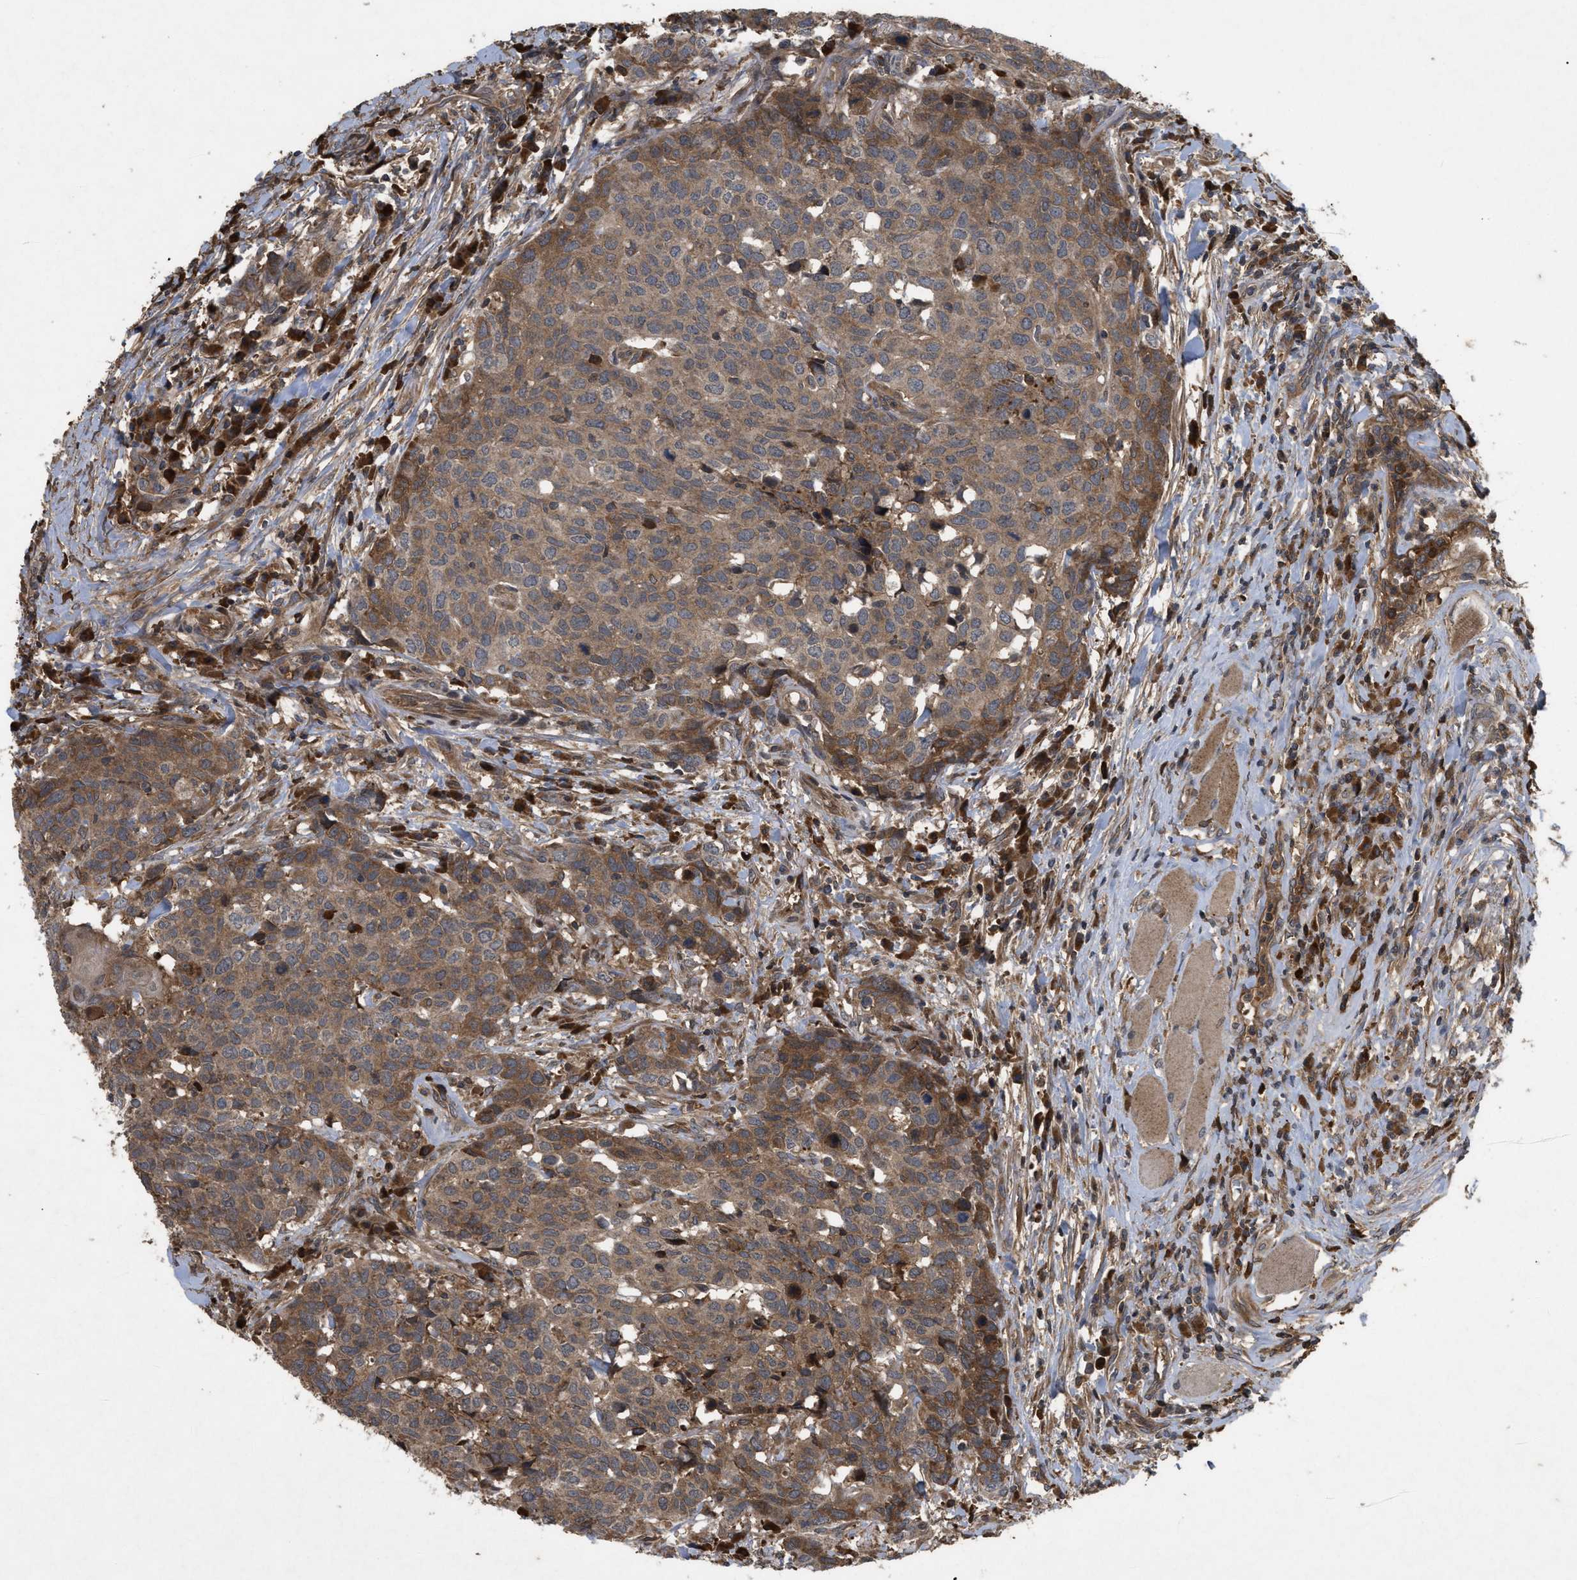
{"staining": {"intensity": "moderate", "quantity": ">75%", "location": "cytoplasmic/membranous"}, "tissue": "head and neck cancer", "cell_type": "Tumor cells", "image_type": "cancer", "snomed": [{"axis": "morphology", "description": "Squamous cell carcinoma, NOS"}, {"axis": "topography", "description": "Head-Neck"}], "caption": "Protein expression by immunohistochemistry displays moderate cytoplasmic/membranous staining in about >75% of tumor cells in head and neck cancer.", "gene": "RAB2A", "patient": {"sex": "male", "age": 66}}